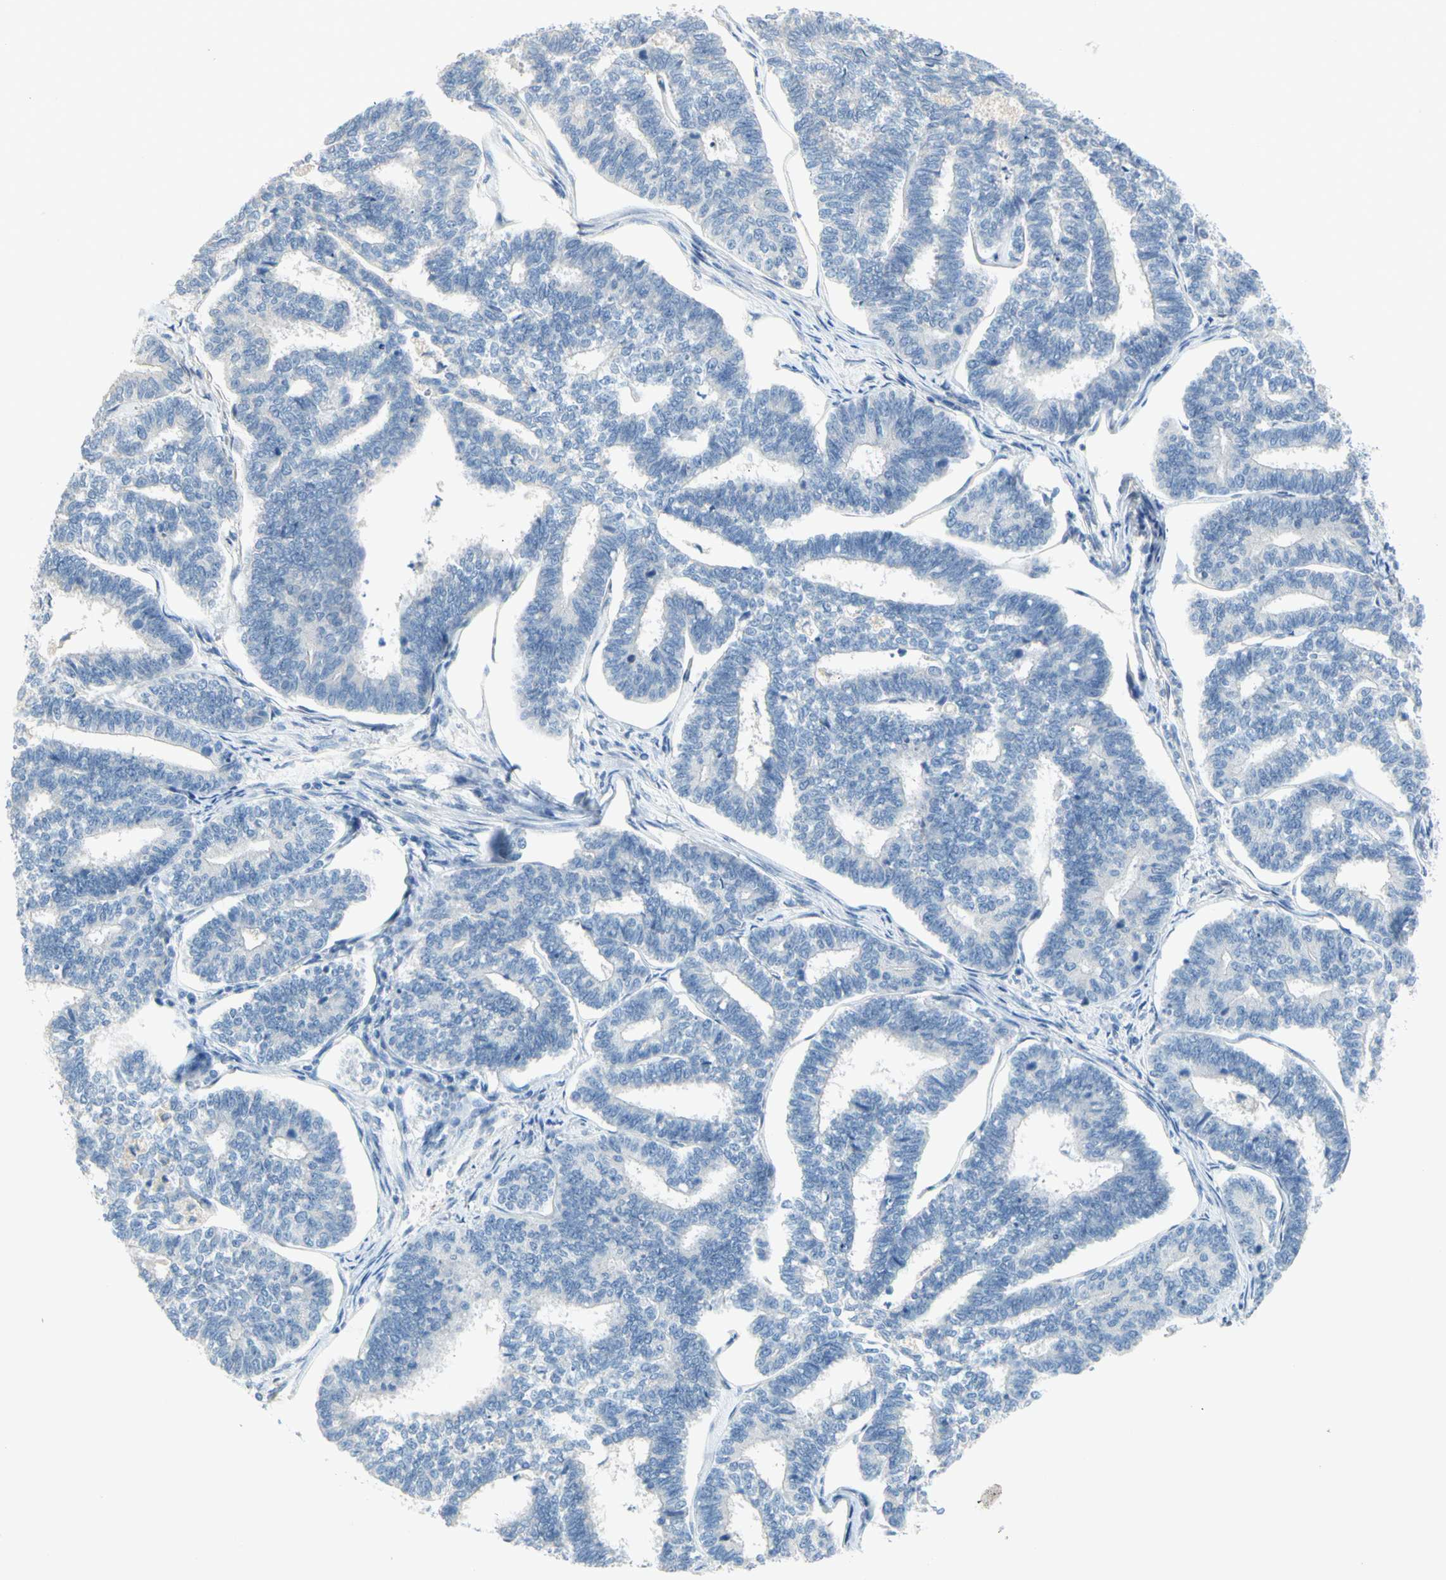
{"staining": {"intensity": "negative", "quantity": "none", "location": "none"}, "tissue": "endometrial cancer", "cell_type": "Tumor cells", "image_type": "cancer", "snomed": [{"axis": "morphology", "description": "Adenocarcinoma, NOS"}, {"axis": "topography", "description": "Endometrium"}], "caption": "Tumor cells are negative for protein expression in human endometrial cancer. (DAB (3,3'-diaminobenzidine) immunohistochemistry (IHC), high magnification).", "gene": "CCM2L", "patient": {"sex": "female", "age": 70}}